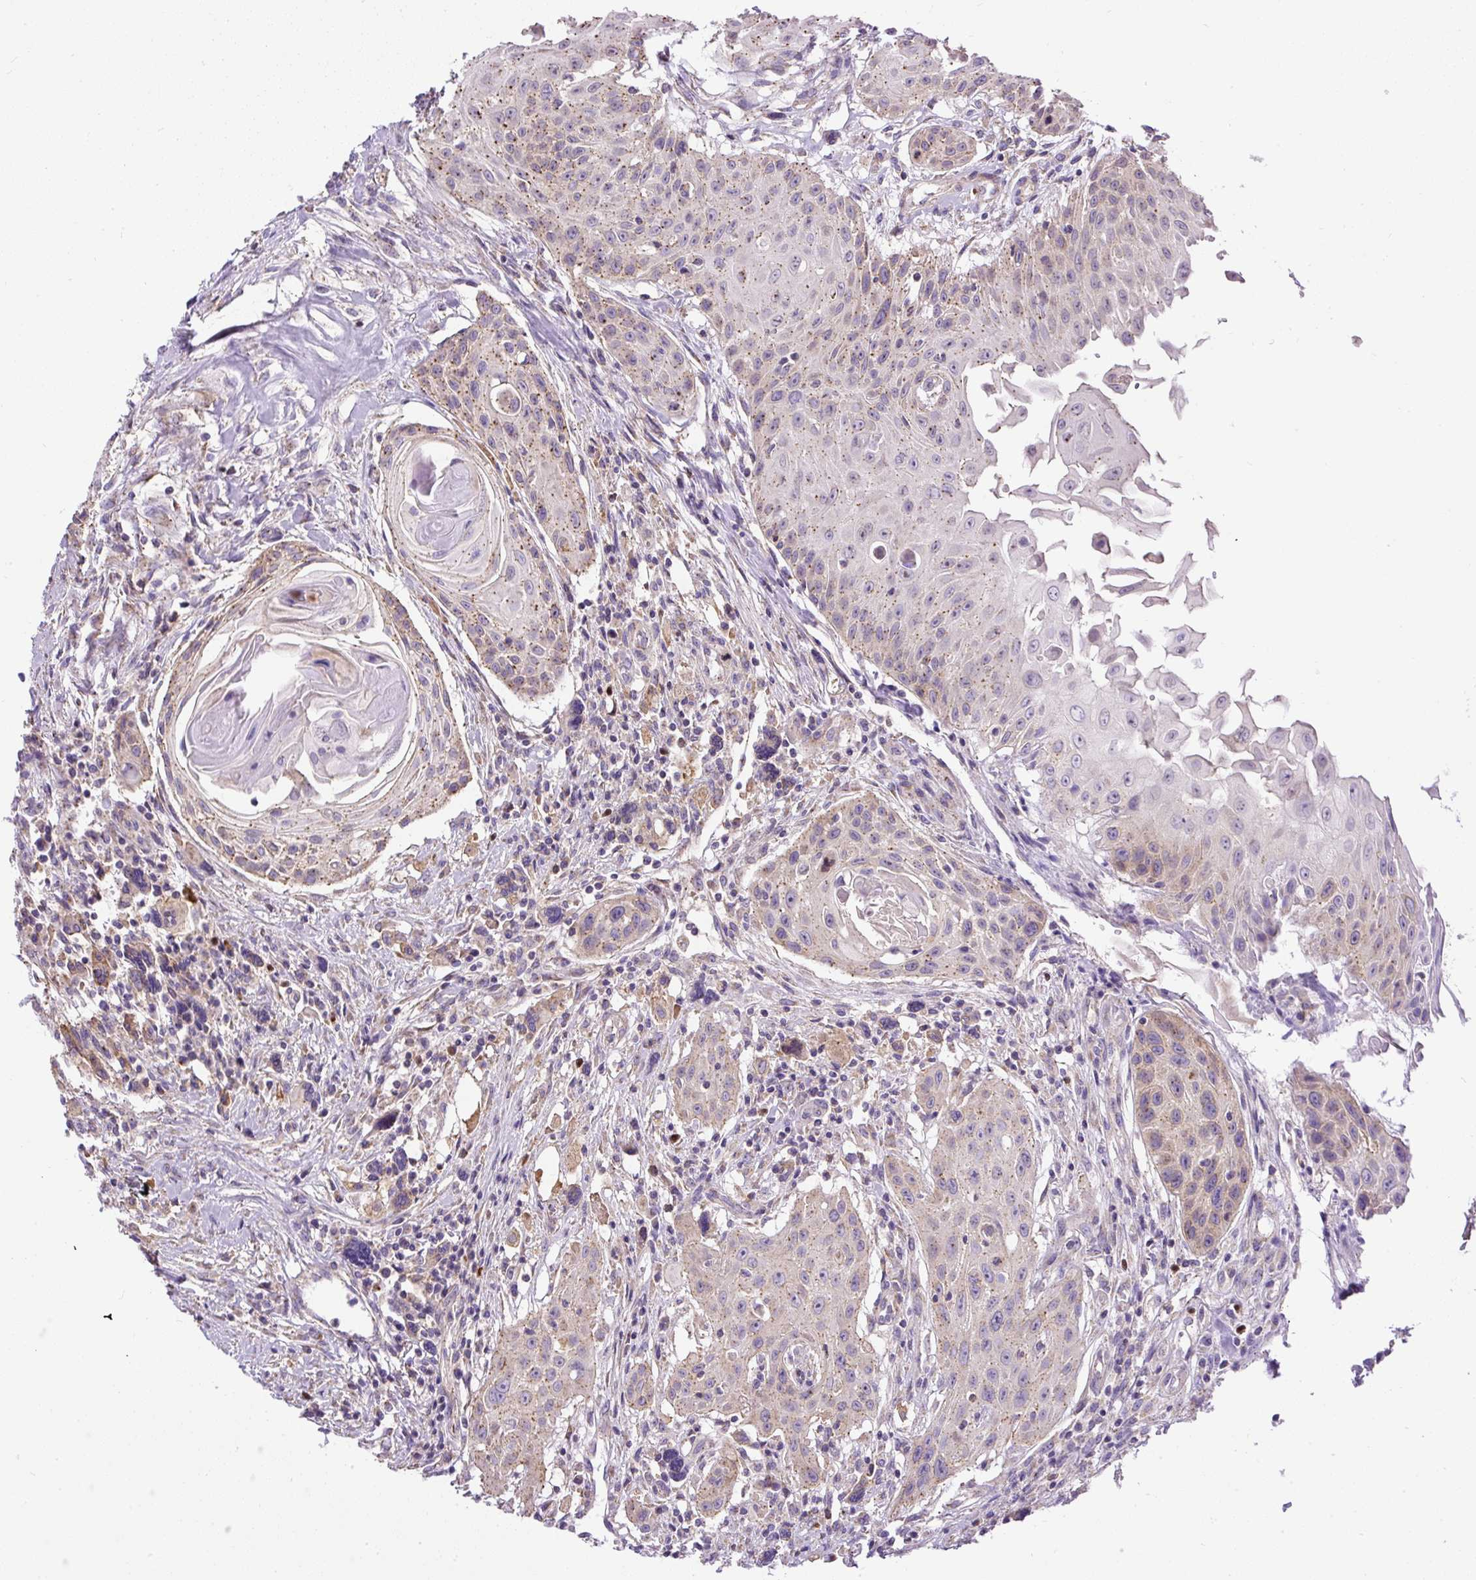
{"staining": {"intensity": "weak", "quantity": "25%-75%", "location": "cytoplasmic/membranous"}, "tissue": "head and neck cancer", "cell_type": "Tumor cells", "image_type": "cancer", "snomed": [{"axis": "morphology", "description": "Squamous cell carcinoma, NOS"}, {"axis": "topography", "description": "Lymph node"}, {"axis": "topography", "description": "Salivary gland"}, {"axis": "topography", "description": "Head-Neck"}], "caption": "An immunohistochemistry (IHC) micrograph of tumor tissue is shown. Protein staining in brown labels weak cytoplasmic/membranous positivity in head and neck cancer within tumor cells.", "gene": "CFAP47", "patient": {"sex": "female", "age": 74}}